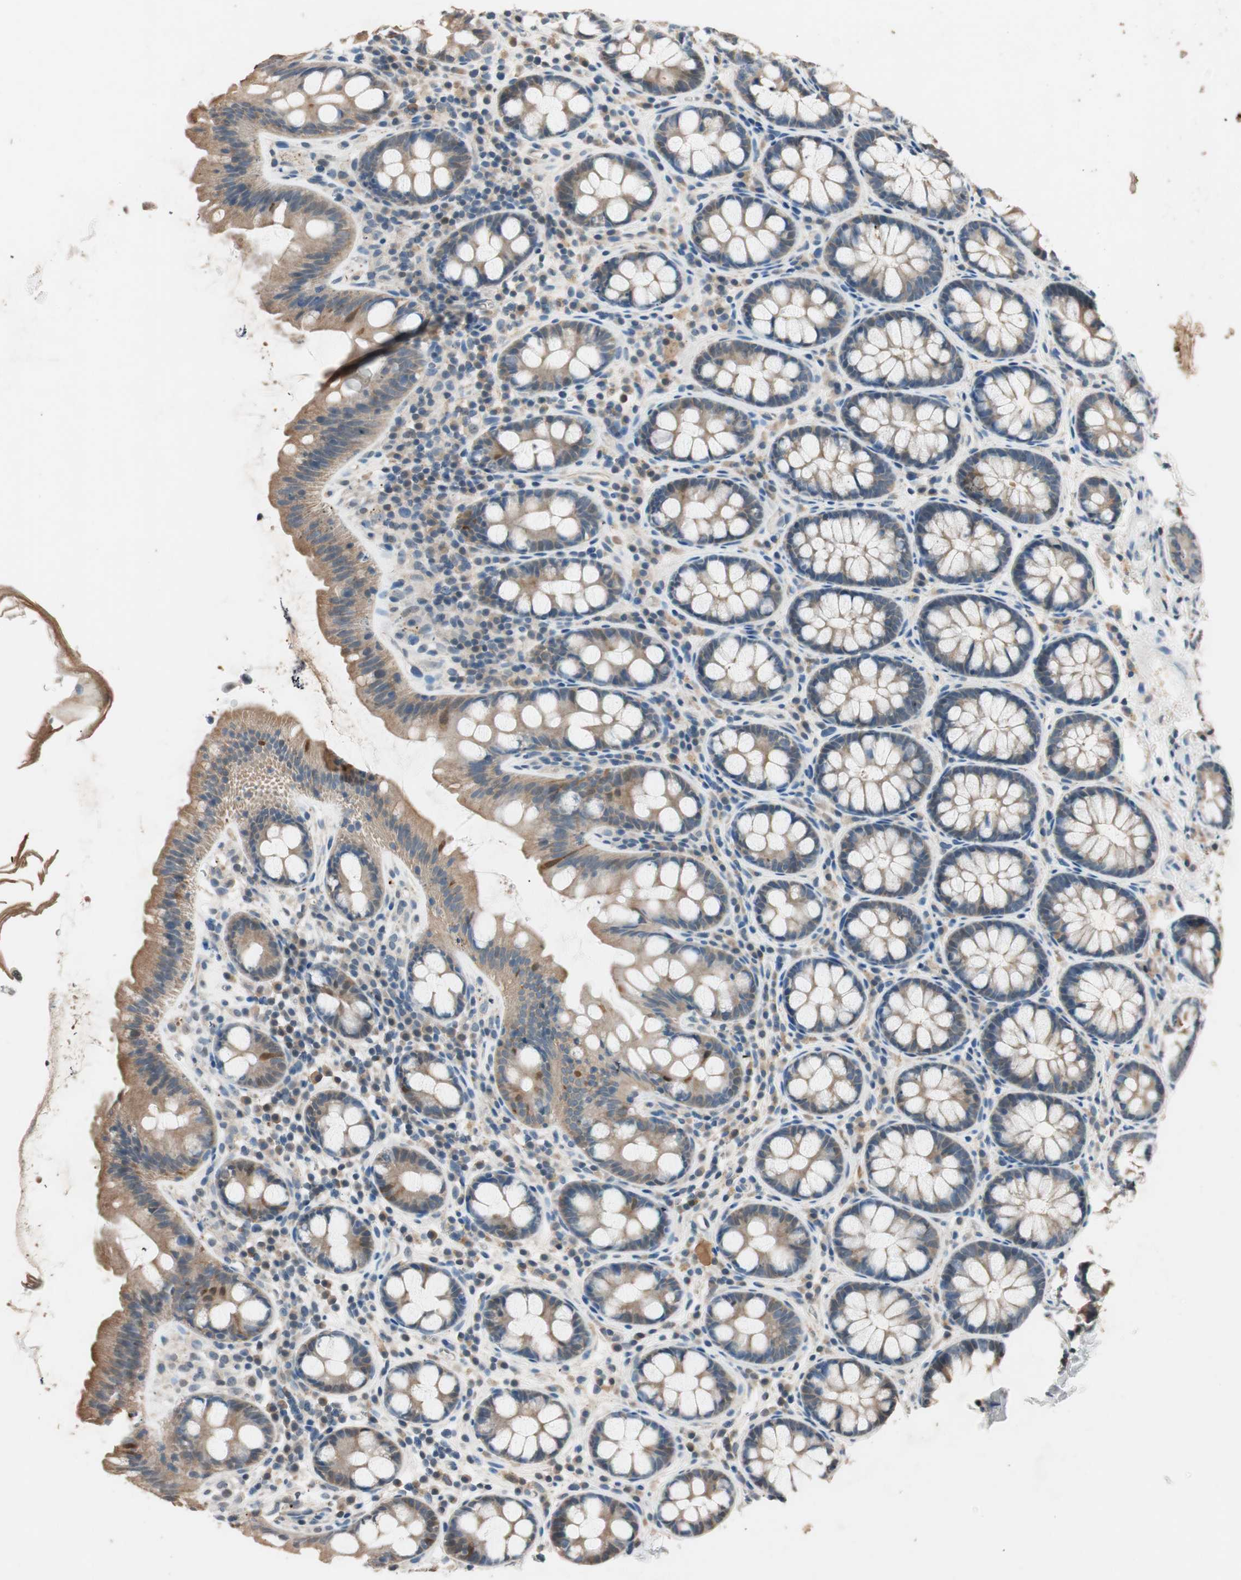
{"staining": {"intensity": "weak", "quantity": ">75%", "location": "cytoplasmic/membranous"}, "tissue": "colon", "cell_type": "Endothelial cells", "image_type": "normal", "snomed": [{"axis": "morphology", "description": "Normal tissue, NOS"}, {"axis": "topography", "description": "Colon"}], "caption": "There is low levels of weak cytoplasmic/membranous positivity in endothelial cells of benign colon, as demonstrated by immunohistochemical staining (brown color).", "gene": "SERPINB5", "patient": {"sex": "female", "age": 80}}